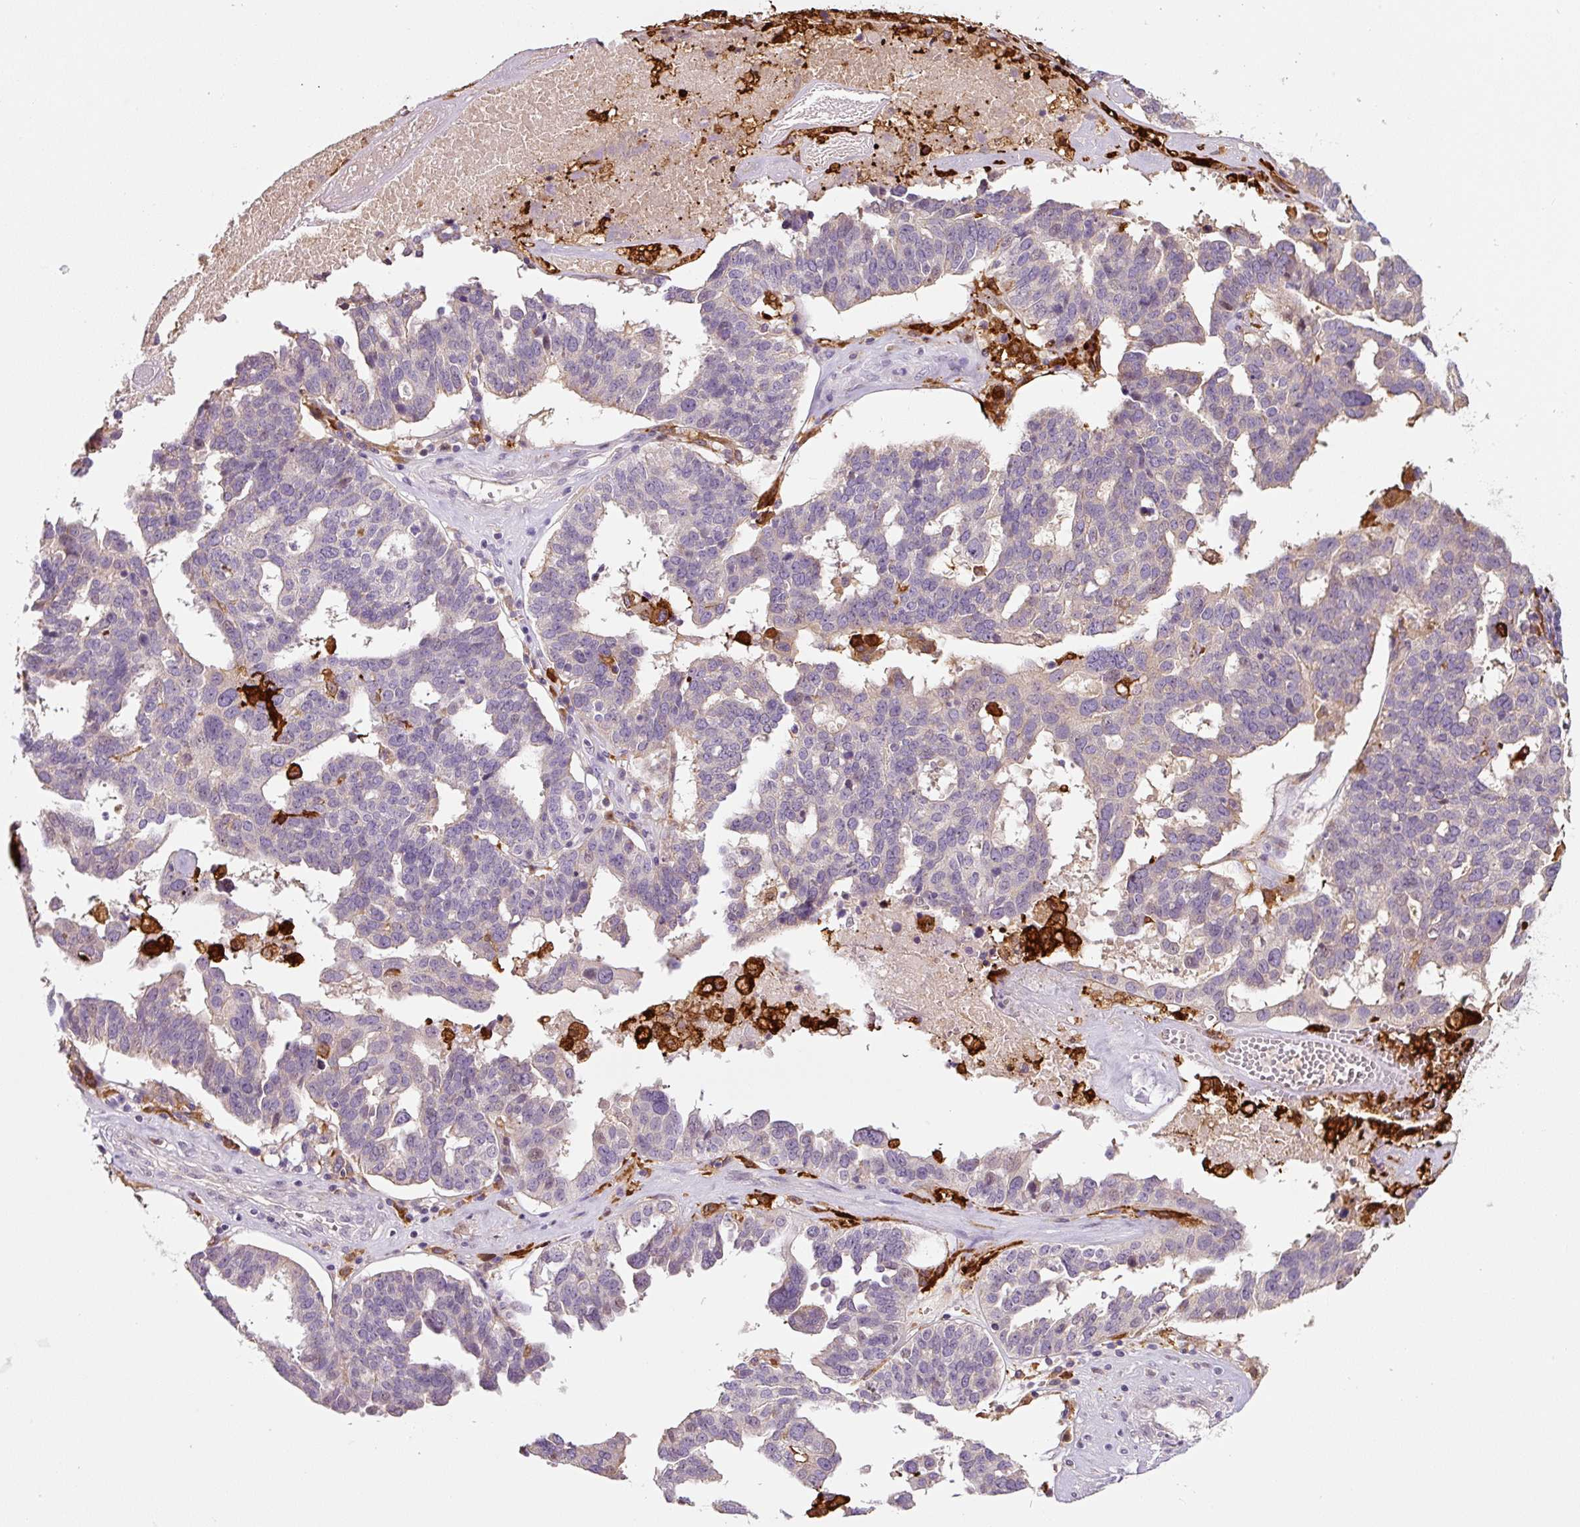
{"staining": {"intensity": "negative", "quantity": "none", "location": "none"}, "tissue": "ovarian cancer", "cell_type": "Tumor cells", "image_type": "cancer", "snomed": [{"axis": "morphology", "description": "Cystadenocarcinoma, serous, NOS"}, {"axis": "topography", "description": "Ovary"}], "caption": "DAB immunohistochemical staining of human ovarian cancer (serous cystadenocarcinoma) shows no significant staining in tumor cells. (DAB (3,3'-diaminobenzidine) immunohistochemistry (IHC), high magnification).", "gene": "FUT10", "patient": {"sex": "female", "age": 59}}